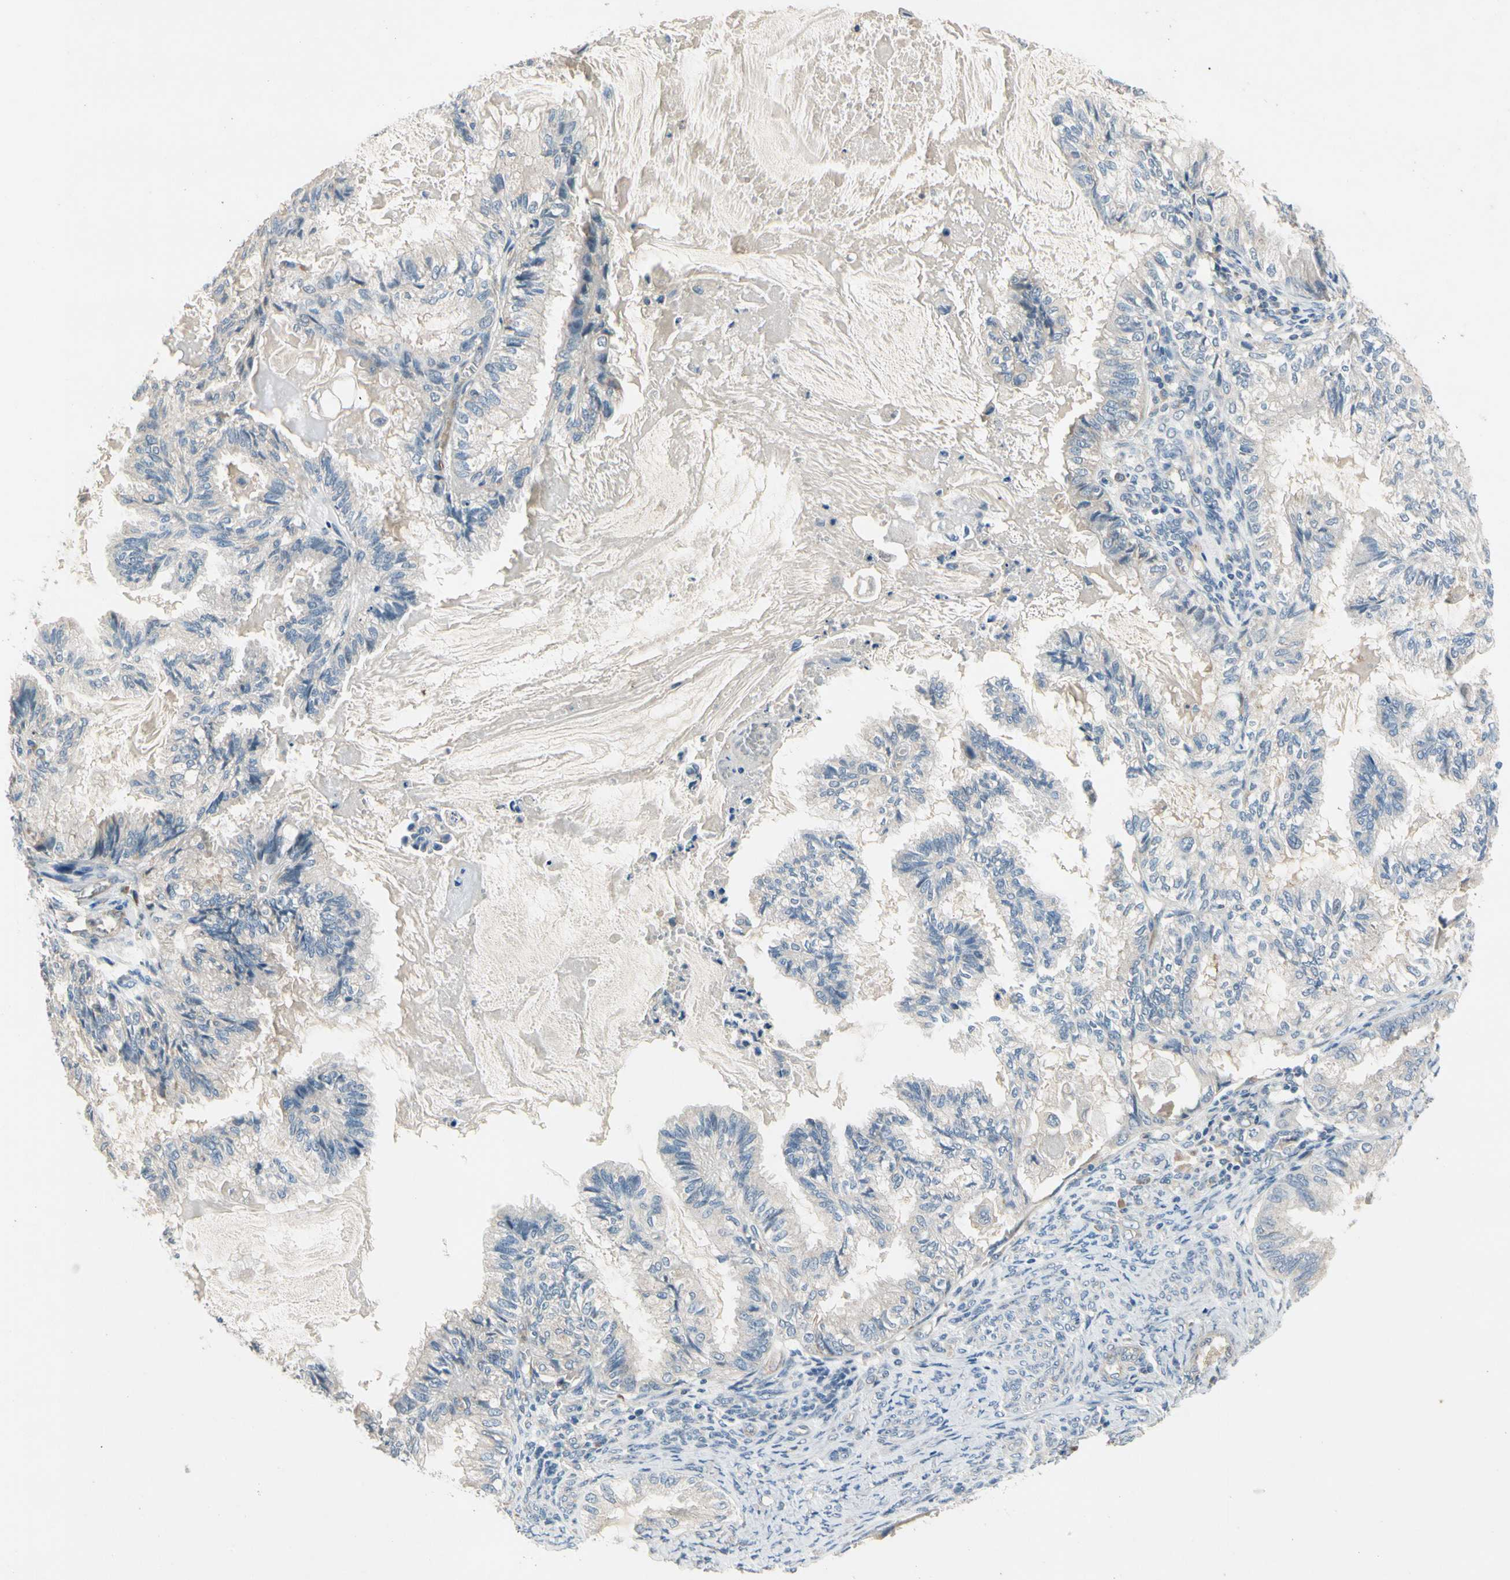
{"staining": {"intensity": "negative", "quantity": "none", "location": "none"}, "tissue": "cervical cancer", "cell_type": "Tumor cells", "image_type": "cancer", "snomed": [{"axis": "morphology", "description": "Normal tissue, NOS"}, {"axis": "morphology", "description": "Adenocarcinoma, NOS"}, {"axis": "topography", "description": "Cervix"}, {"axis": "topography", "description": "Endometrium"}], "caption": "Human cervical adenocarcinoma stained for a protein using immunohistochemistry (IHC) demonstrates no staining in tumor cells.", "gene": "SIGLEC5", "patient": {"sex": "female", "age": 86}}